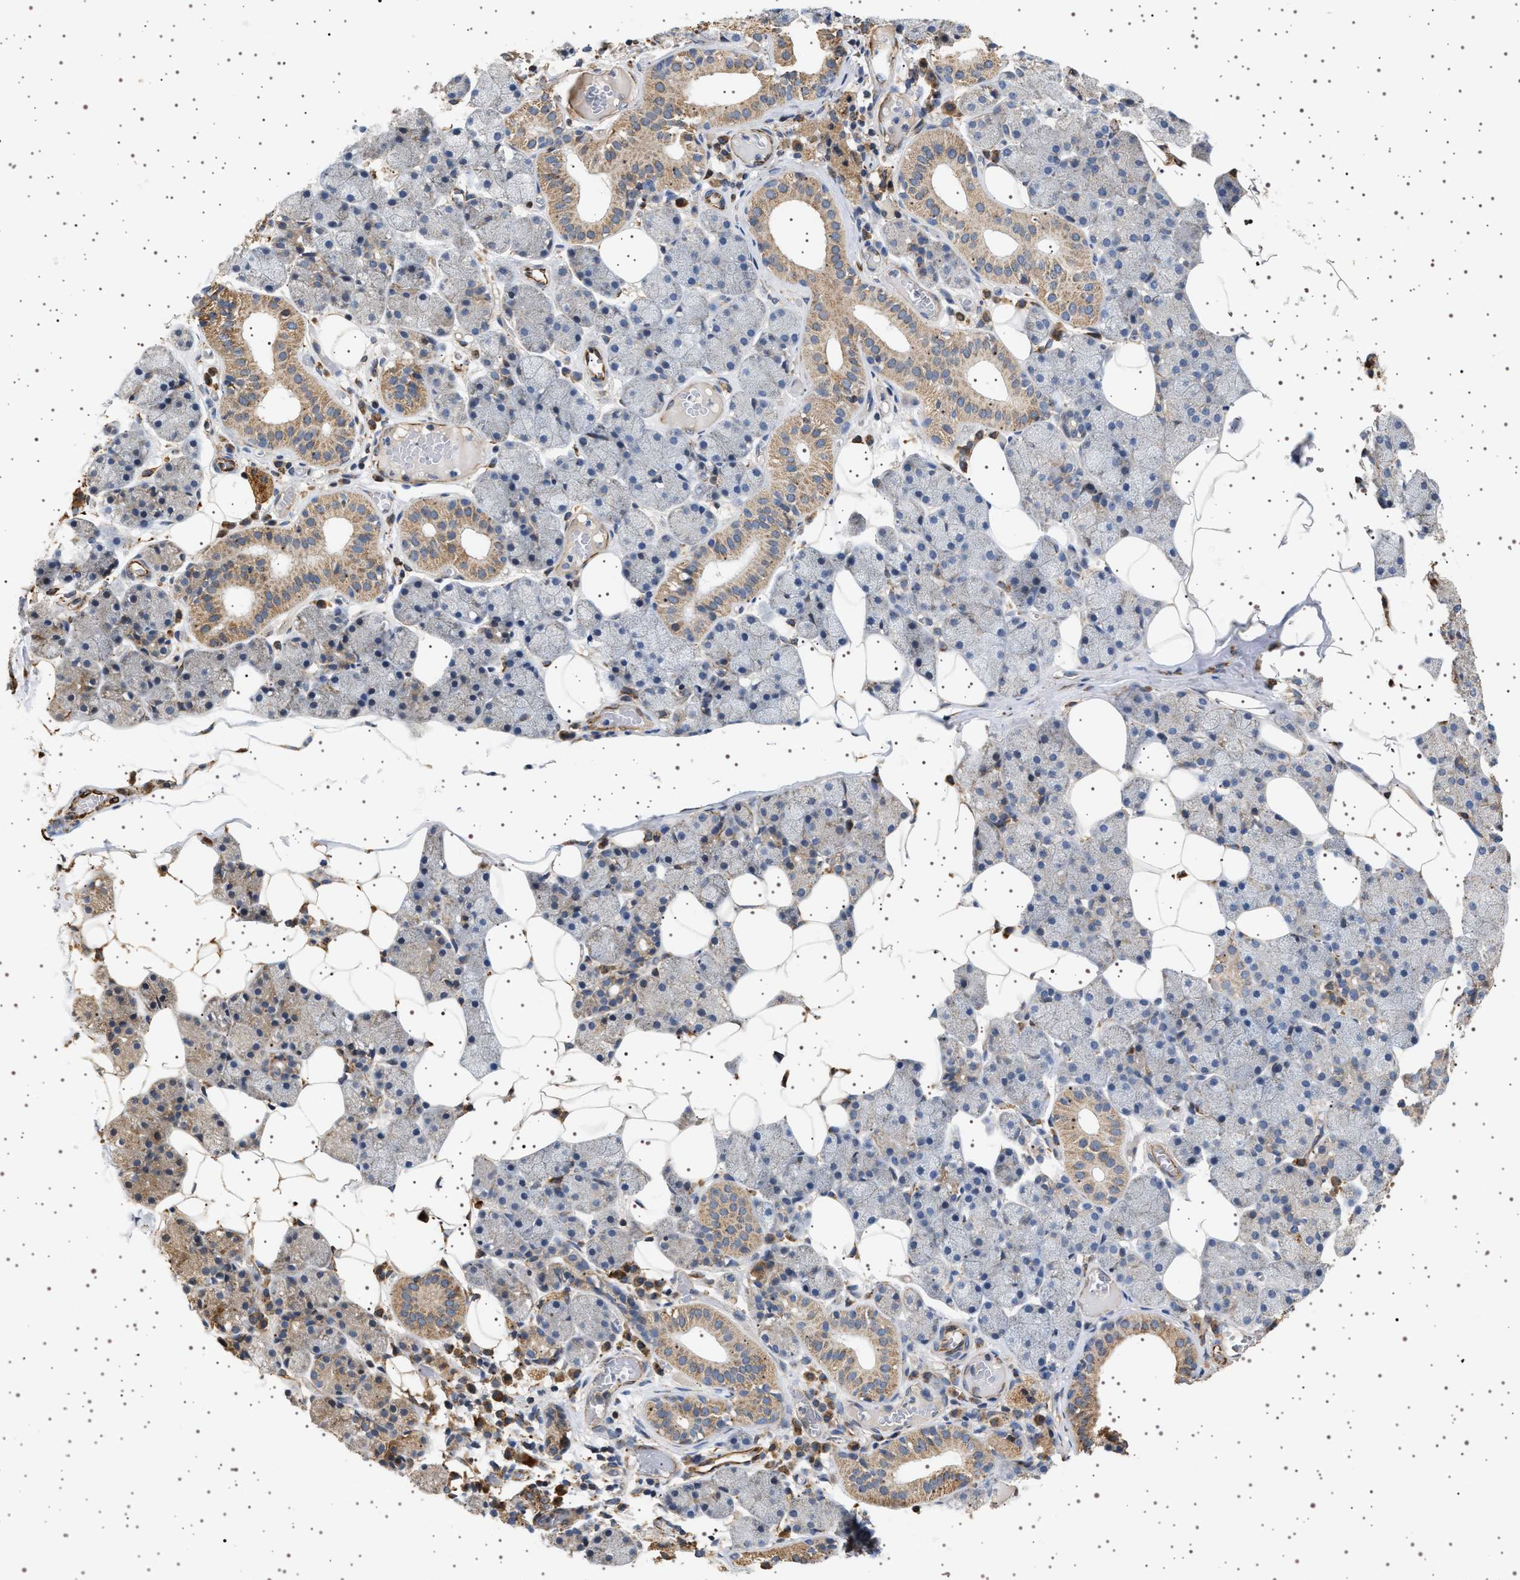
{"staining": {"intensity": "weak", "quantity": "25%-75%", "location": "cytoplasmic/membranous"}, "tissue": "salivary gland", "cell_type": "Glandular cells", "image_type": "normal", "snomed": [{"axis": "morphology", "description": "Normal tissue, NOS"}, {"axis": "topography", "description": "Salivary gland"}], "caption": "Immunohistochemistry (IHC) of benign salivary gland exhibits low levels of weak cytoplasmic/membranous positivity in about 25%-75% of glandular cells. Nuclei are stained in blue.", "gene": "TRUB2", "patient": {"sex": "female", "age": 33}}